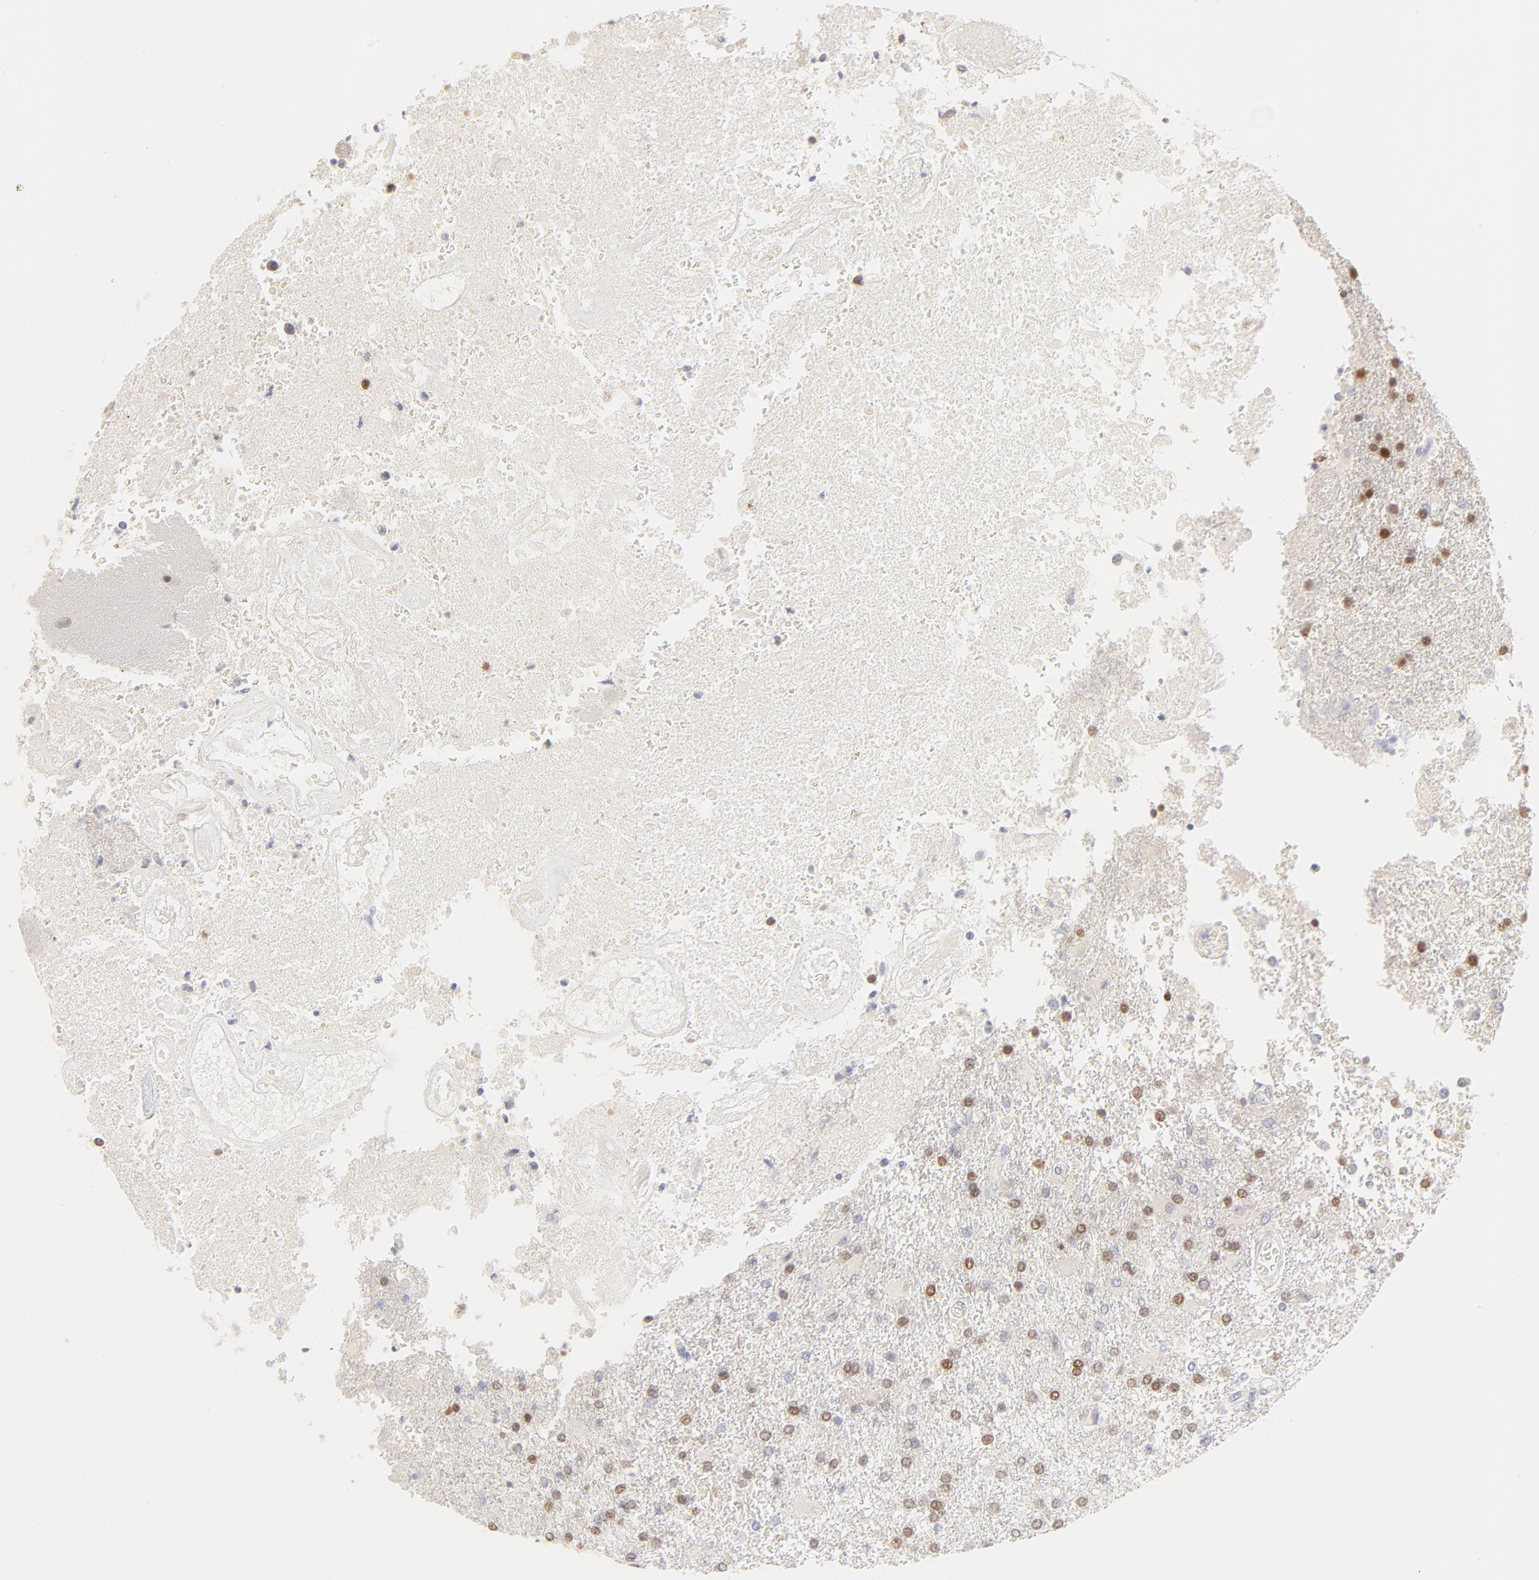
{"staining": {"intensity": "weak", "quantity": "25%-75%", "location": "cytoplasmic/membranous,nuclear"}, "tissue": "glioma", "cell_type": "Tumor cells", "image_type": "cancer", "snomed": [{"axis": "morphology", "description": "Glioma, malignant, High grade"}, {"axis": "topography", "description": "Cerebral cortex"}], "caption": "Malignant glioma (high-grade) was stained to show a protein in brown. There is low levels of weak cytoplasmic/membranous and nuclear expression in approximately 25%-75% of tumor cells.", "gene": "NKX2-2", "patient": {"sex": "male", "age": 79}}